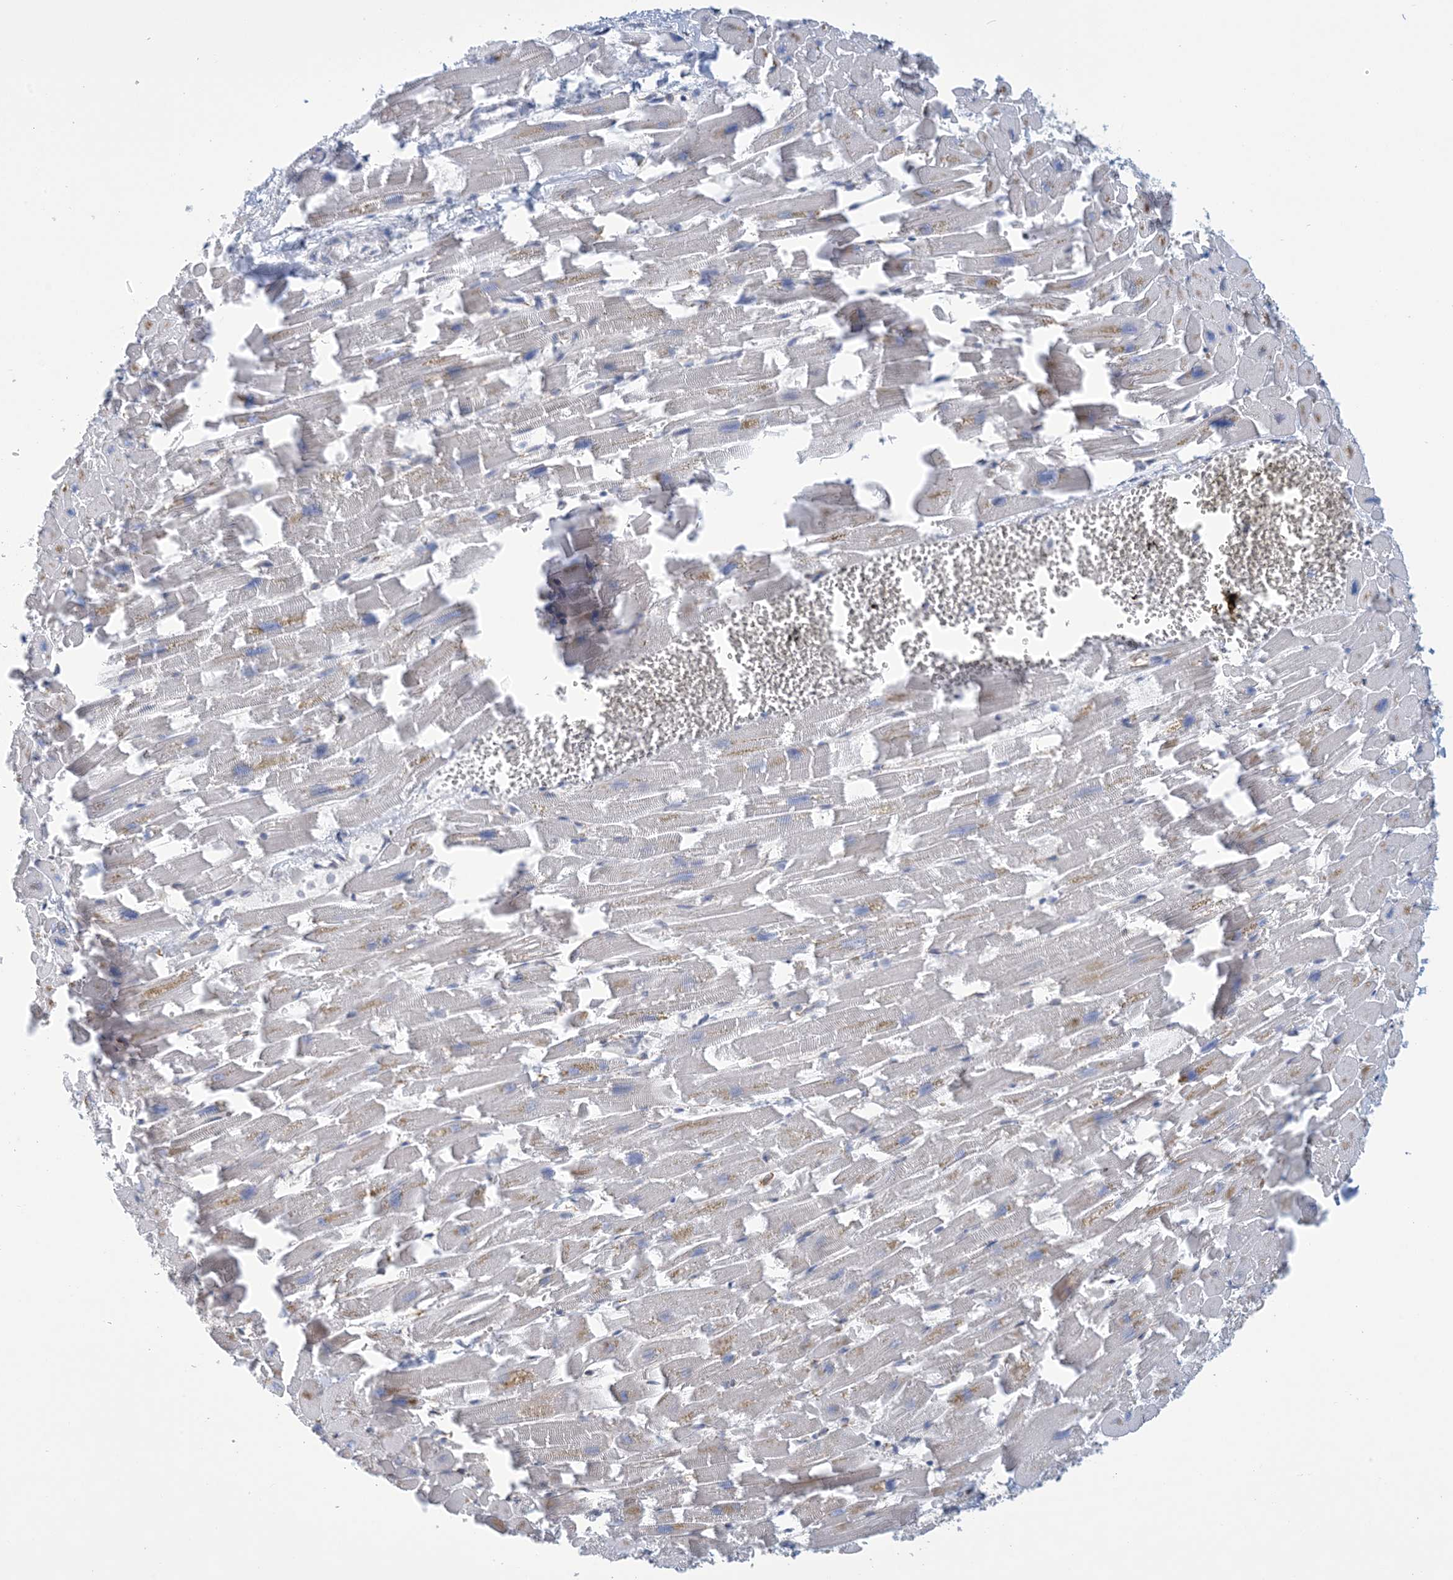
{"staining": {"intensity": "negative", "quantity": "none", "location": "none"}, "tissue": "heart muscle", "cell_type": "Cardiomyocytes", "image_type": "normal", "snomed": [{"axis": "morphology", "description": "Normal tissue, NOS"}, {"axis": "topography", "description": "Heart"}], "caption": "The immunohistochemistry micrograph has no significant positivity in cardiomyocytes of heart muscle.", "gene": "CCDC14", "patient": {"sex": "female", "age": 64}}